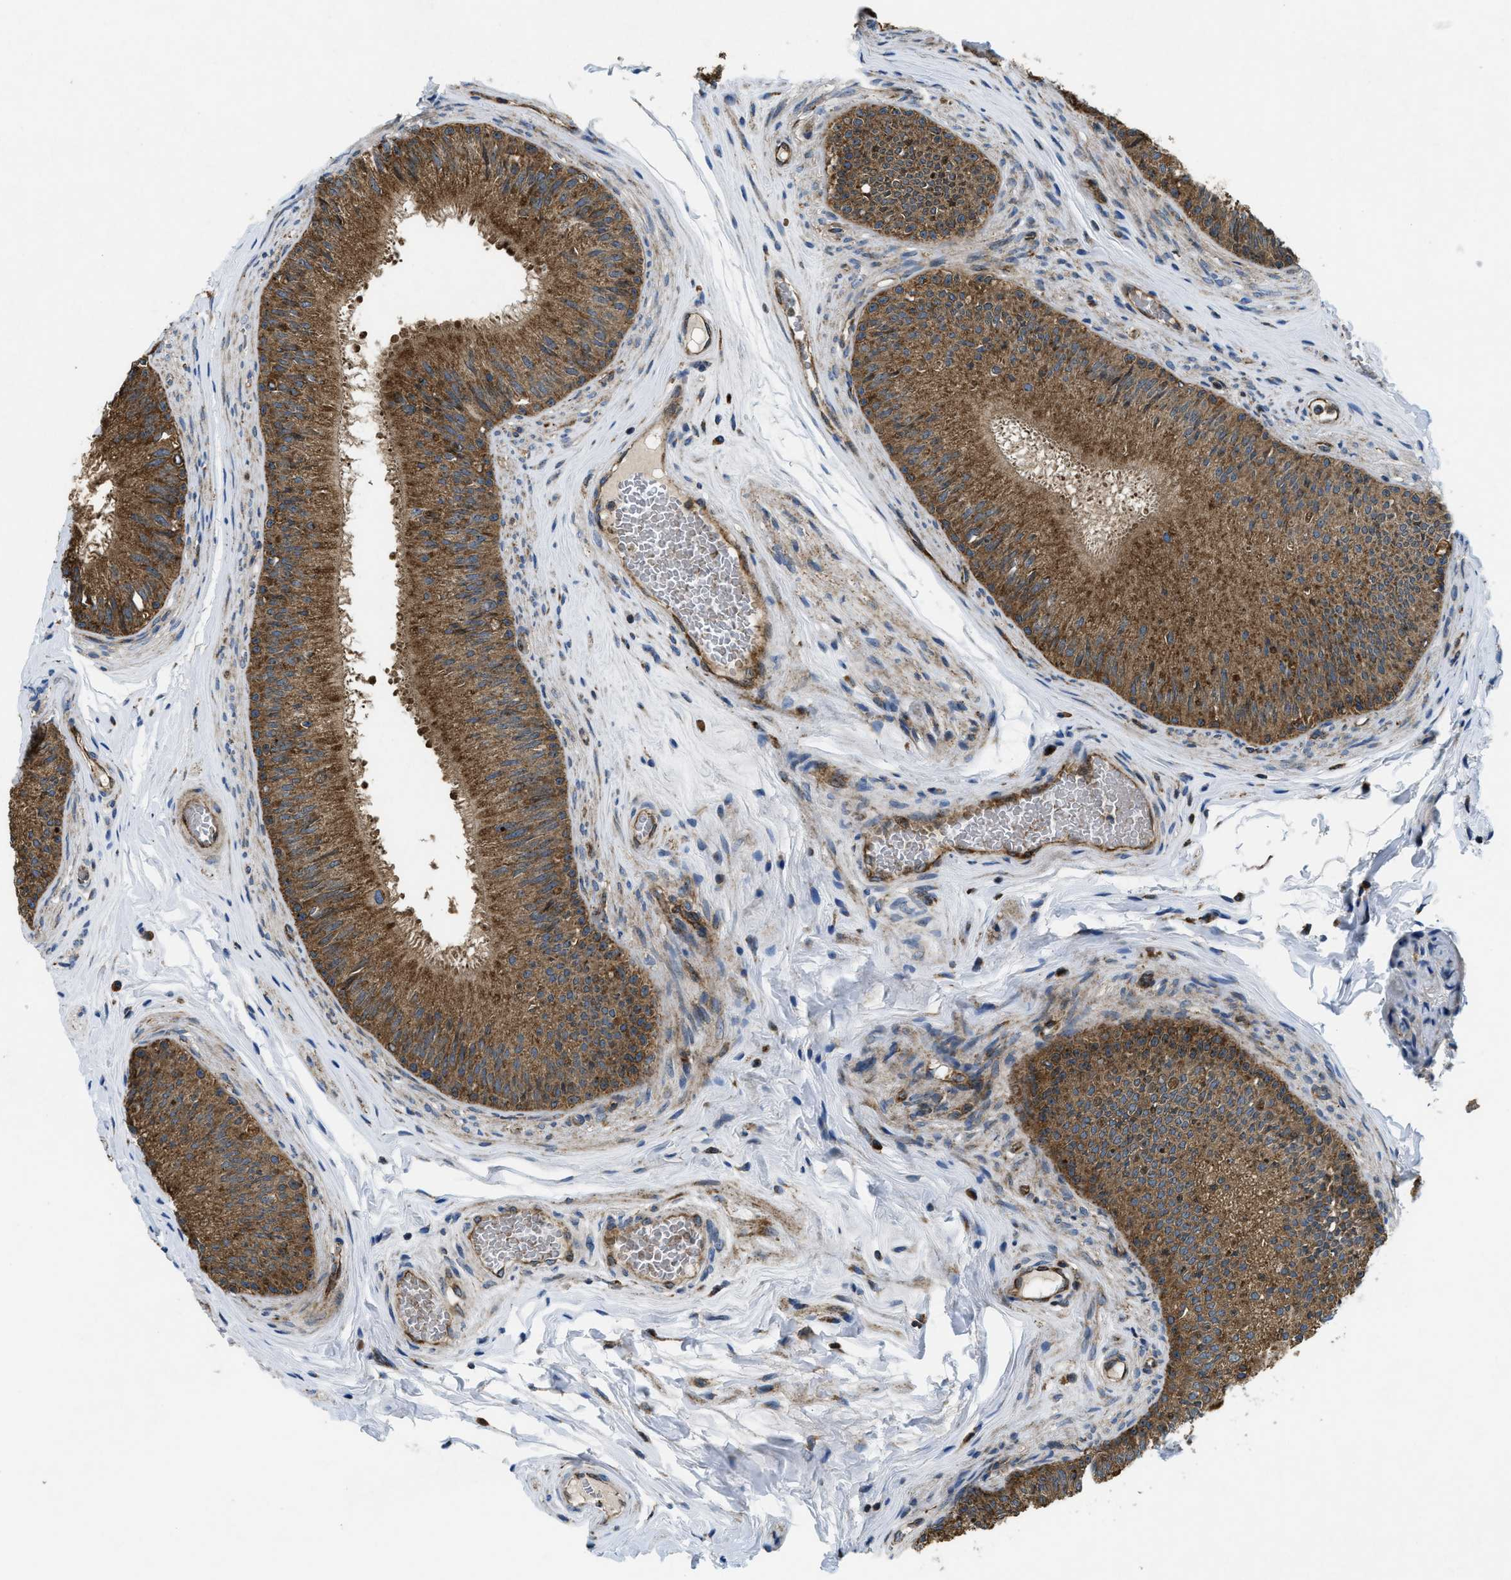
{"staining": {"intensity": "moderate", "quantity": ">75%", "location": "cytoplasmic/membranous"}, "tissue": "epididymis", "cell_type": "Glandular cells", "image_type": "normal", "snomed": [{"axis": "morphology", "description": "Normal tissue, NOS"}, {"axis": "topography", "description": "Testis"}, {"axis": "topography", "description": "Epididymis"}], "caption": "High-power microscopy captured an IHC image of unremarkable epididymis, revealing moderate cytoplasmic/membranous positivity in about >75% of glandular cells. (DAB IHC with brightfield microscopy, high magnification).", "gene": "CSPG4", "patient": {"sex": "male", "age": 36}}